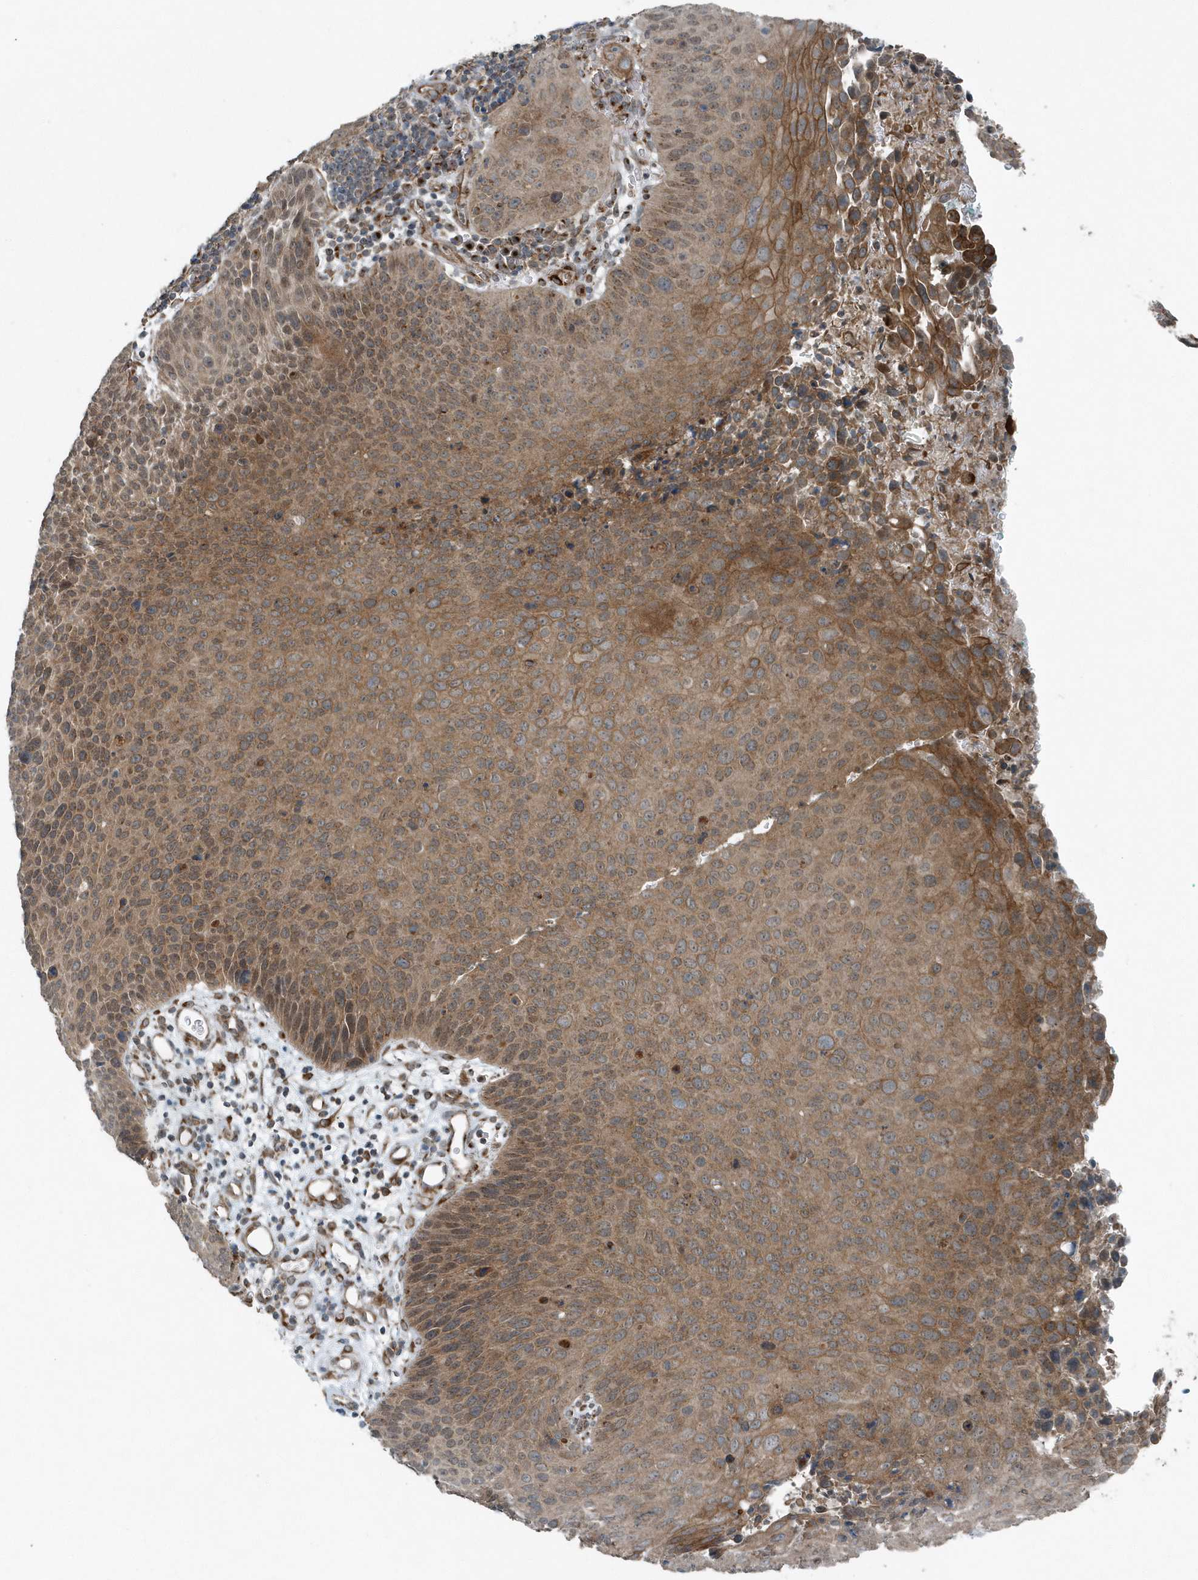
{"staining": {"intensity": "moderate", "quantity": ">75%", "location": "cytoplasmic/membranous"}, "tissue": "cervical cancer", "cell_type": "Tumor cells", "image_type": "cancer", "snomed": [{"axis": "morphology", "description": "Squamous cell carcinoma, NOS"}, {"axis": "topography", "description": "Cervix"}], "caption": "Cervical cancer (squamous cell carcinoma) tissue reveals moderate cytoplasmic/membranous positivity in approximately >75% of tumor cells", "gene": "GCC2", "patient": {"sex": "female", "age": 55}}